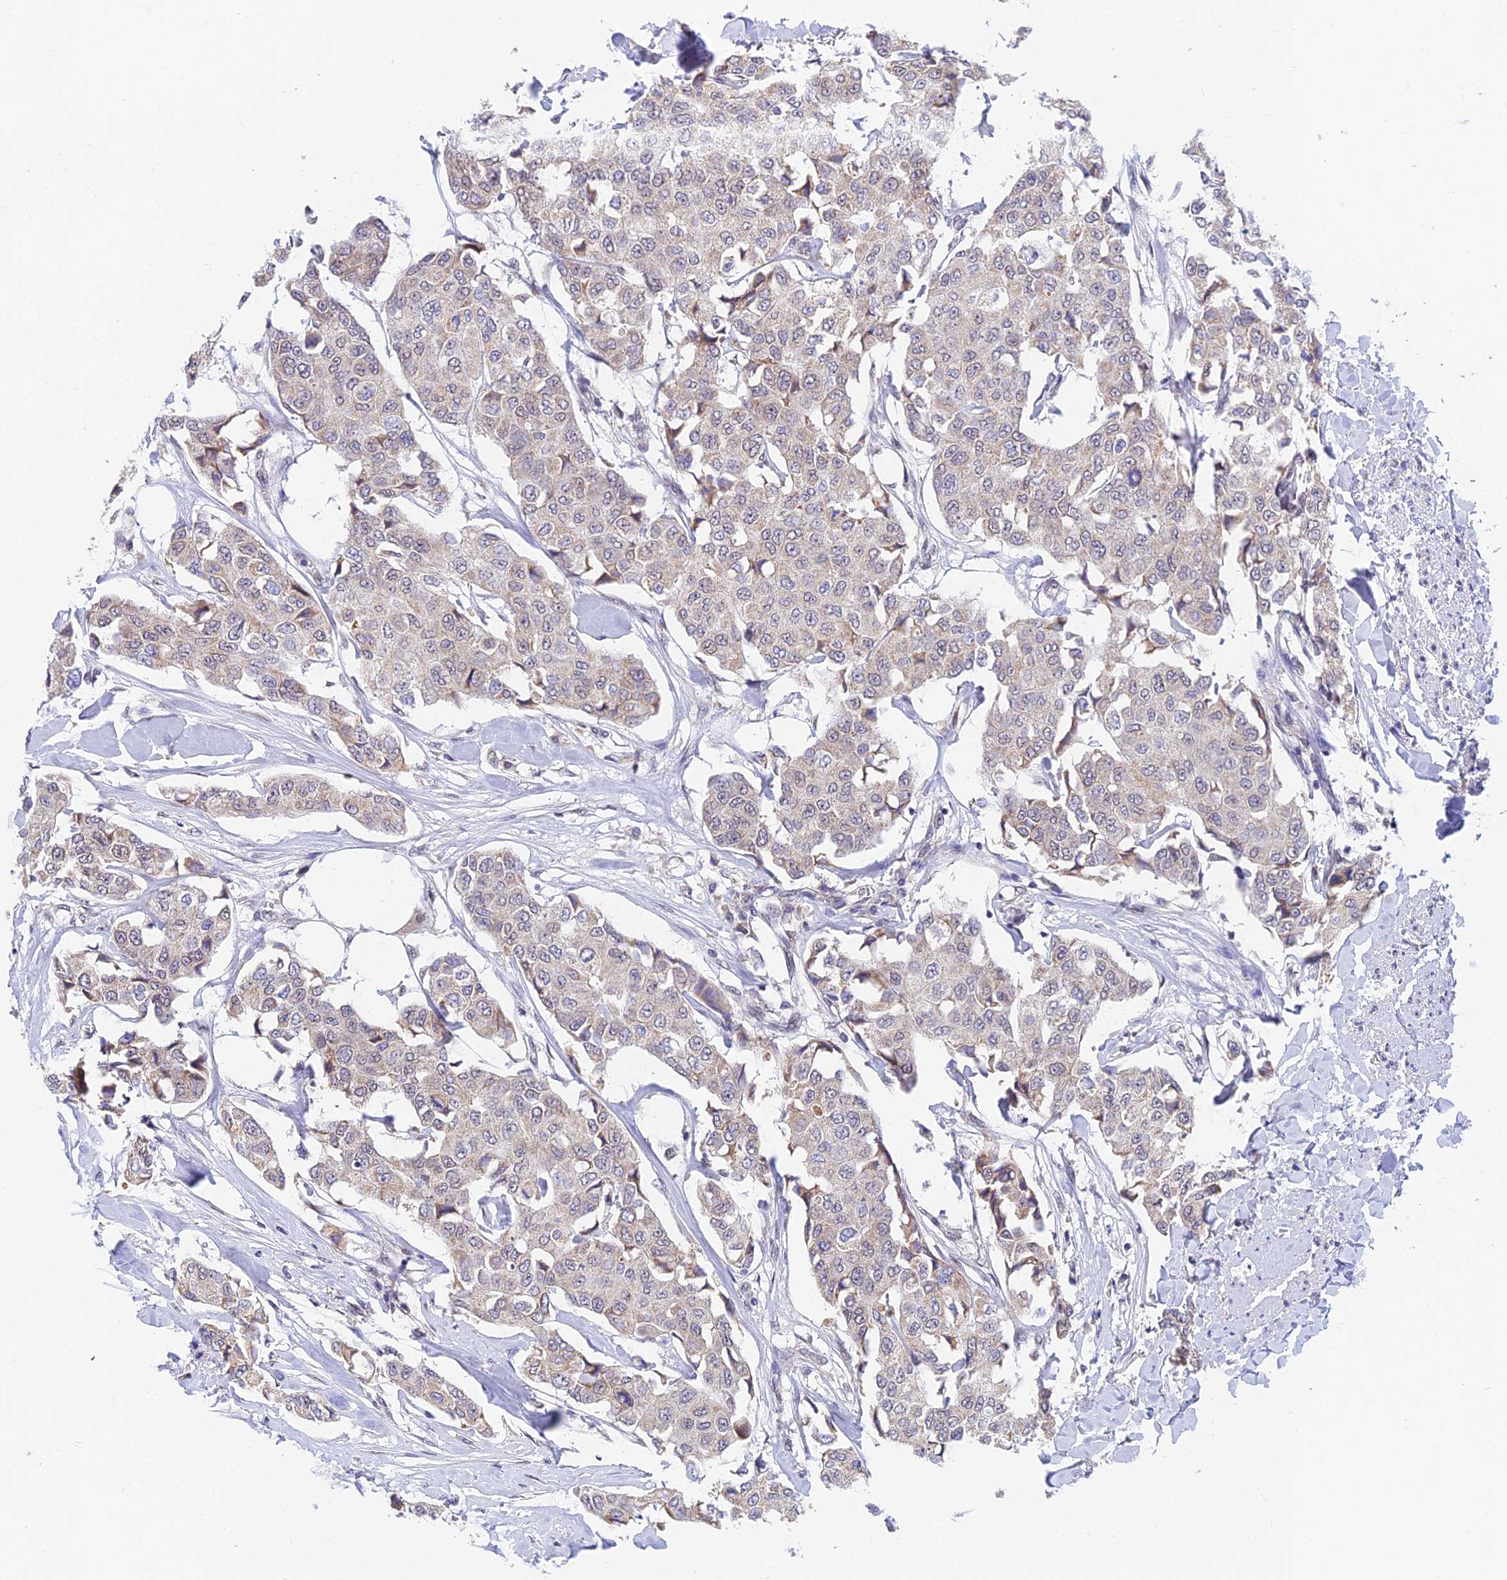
{"staining": {"intensity": "weak", "quantity": "25%-75%", "location": "cytoplasmic/membranous"}, "tissue": "breast cancer", "cell_type": "Tumor cells", "image_type": "cancer", "snomed": [{"axis": "morphology", "description": "Duct carcinoma"}, {"axis": "topography", "description": "Breast"}], "caption": "Protein staining of breast cancer tissue displays weak cytoplasmic/membranous expression in about 25%-75% of tumor cells. The staining was performed using DAB (3,3'-diaminobenzidine), with brown indicating positive protein expression. Nuclei are stained blue with hematoxylin.", "gene": "C2orf49", "patient": {"sex": "female", "age": 80}}